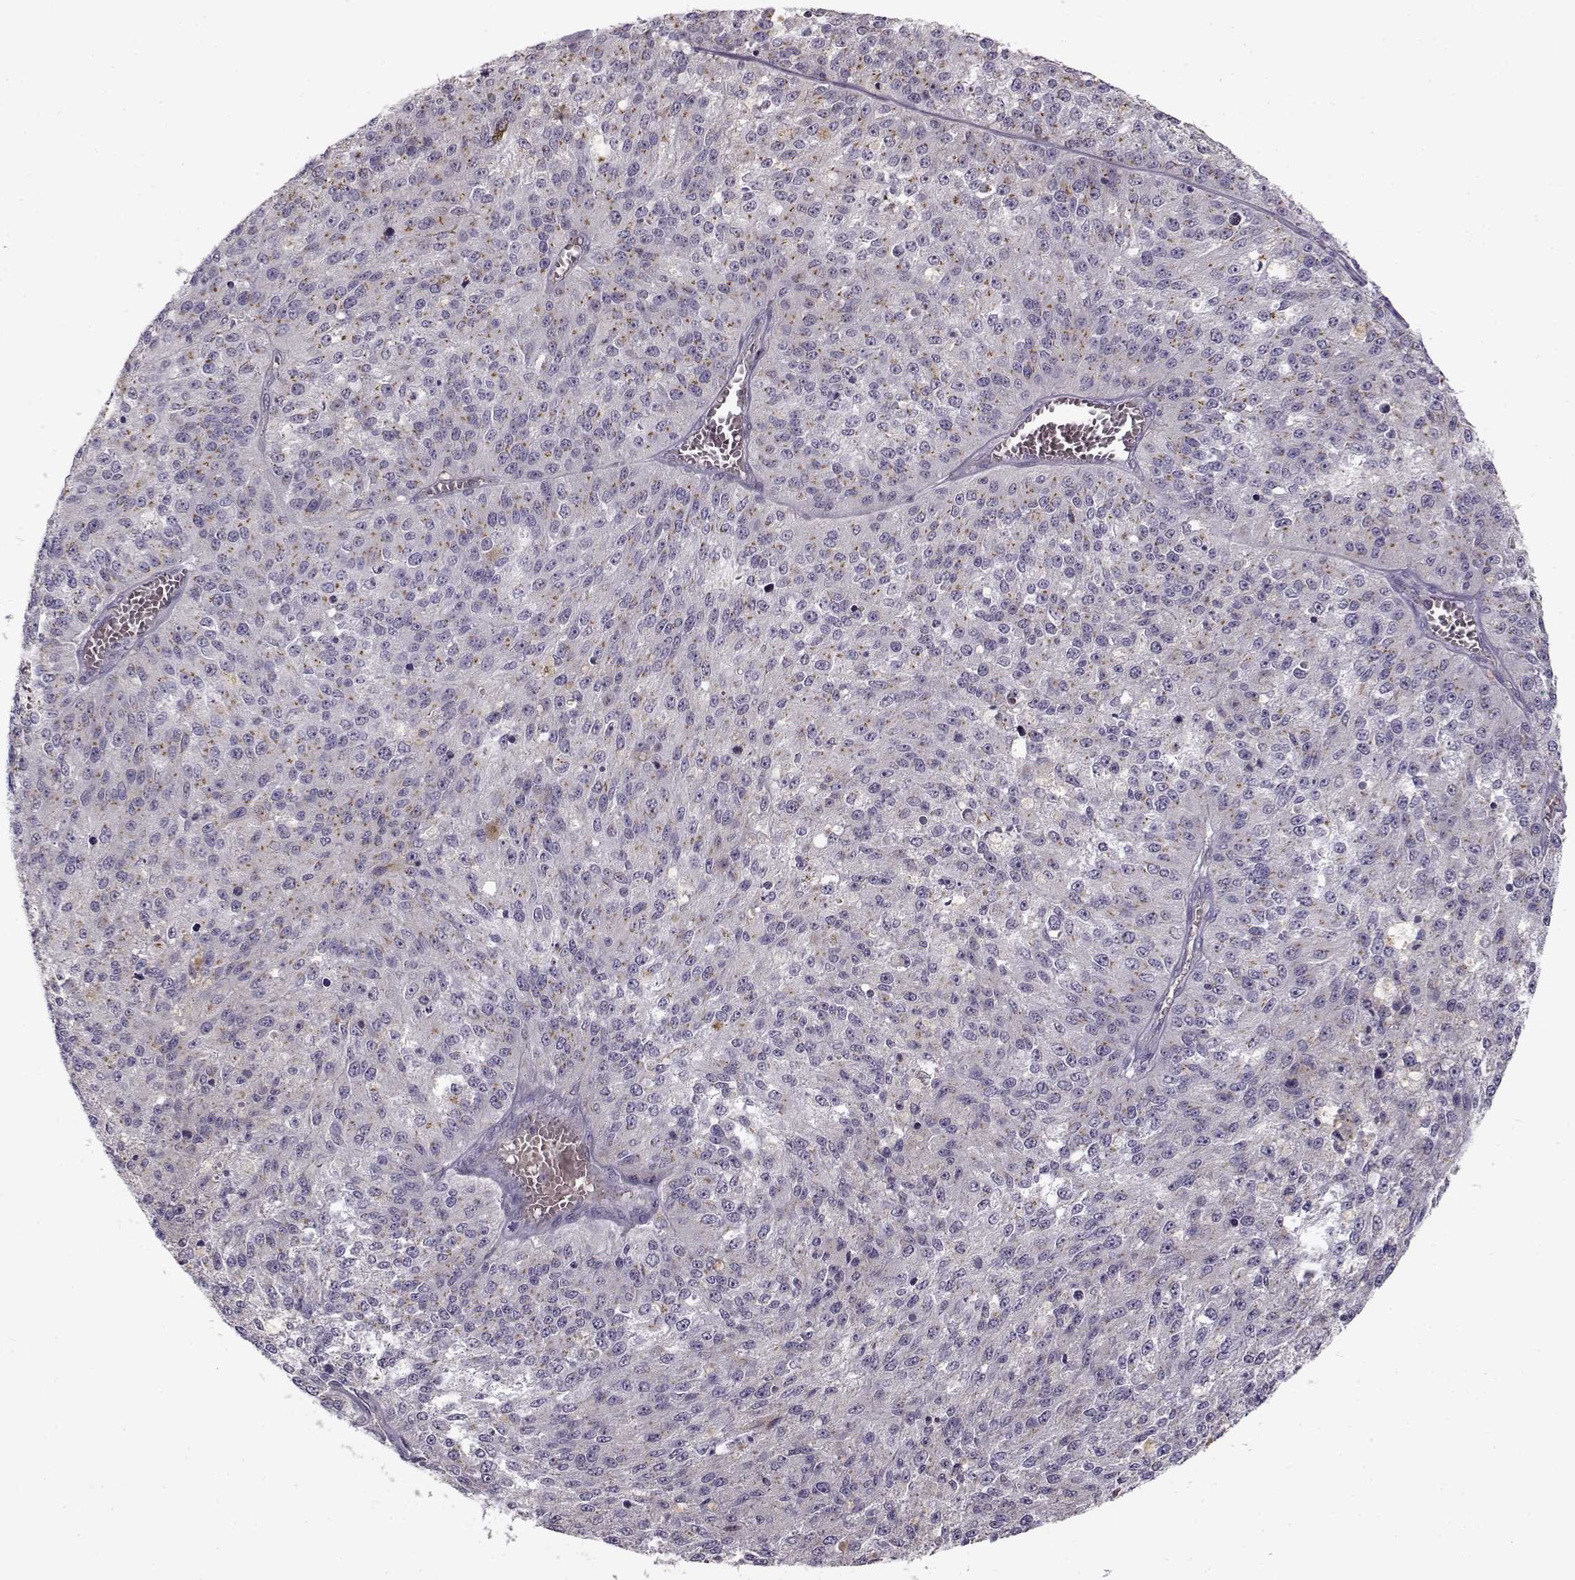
{"staining": {"intensity": "weak", "quantity": ">75%", "location": "cytoplasmic/membranous"}, "tissue": "melanoma", "cell_type": "Tumor cells", "image_type": "cancer", "snomed": [{"axis": "morphology", "description": "Malignant melanoma, Metastatic site"}, {"axis": "topography", "description": "Lymph node"}], "caption": "DAB immunohistochemical staining of human malignant melanoma (metastatic site) displays weak cytoplasmic/membranous protein positivity in about >75% of tumor cells.", "gene": "SLC4A5", "patient": {"sex": "female", "age": 64}}